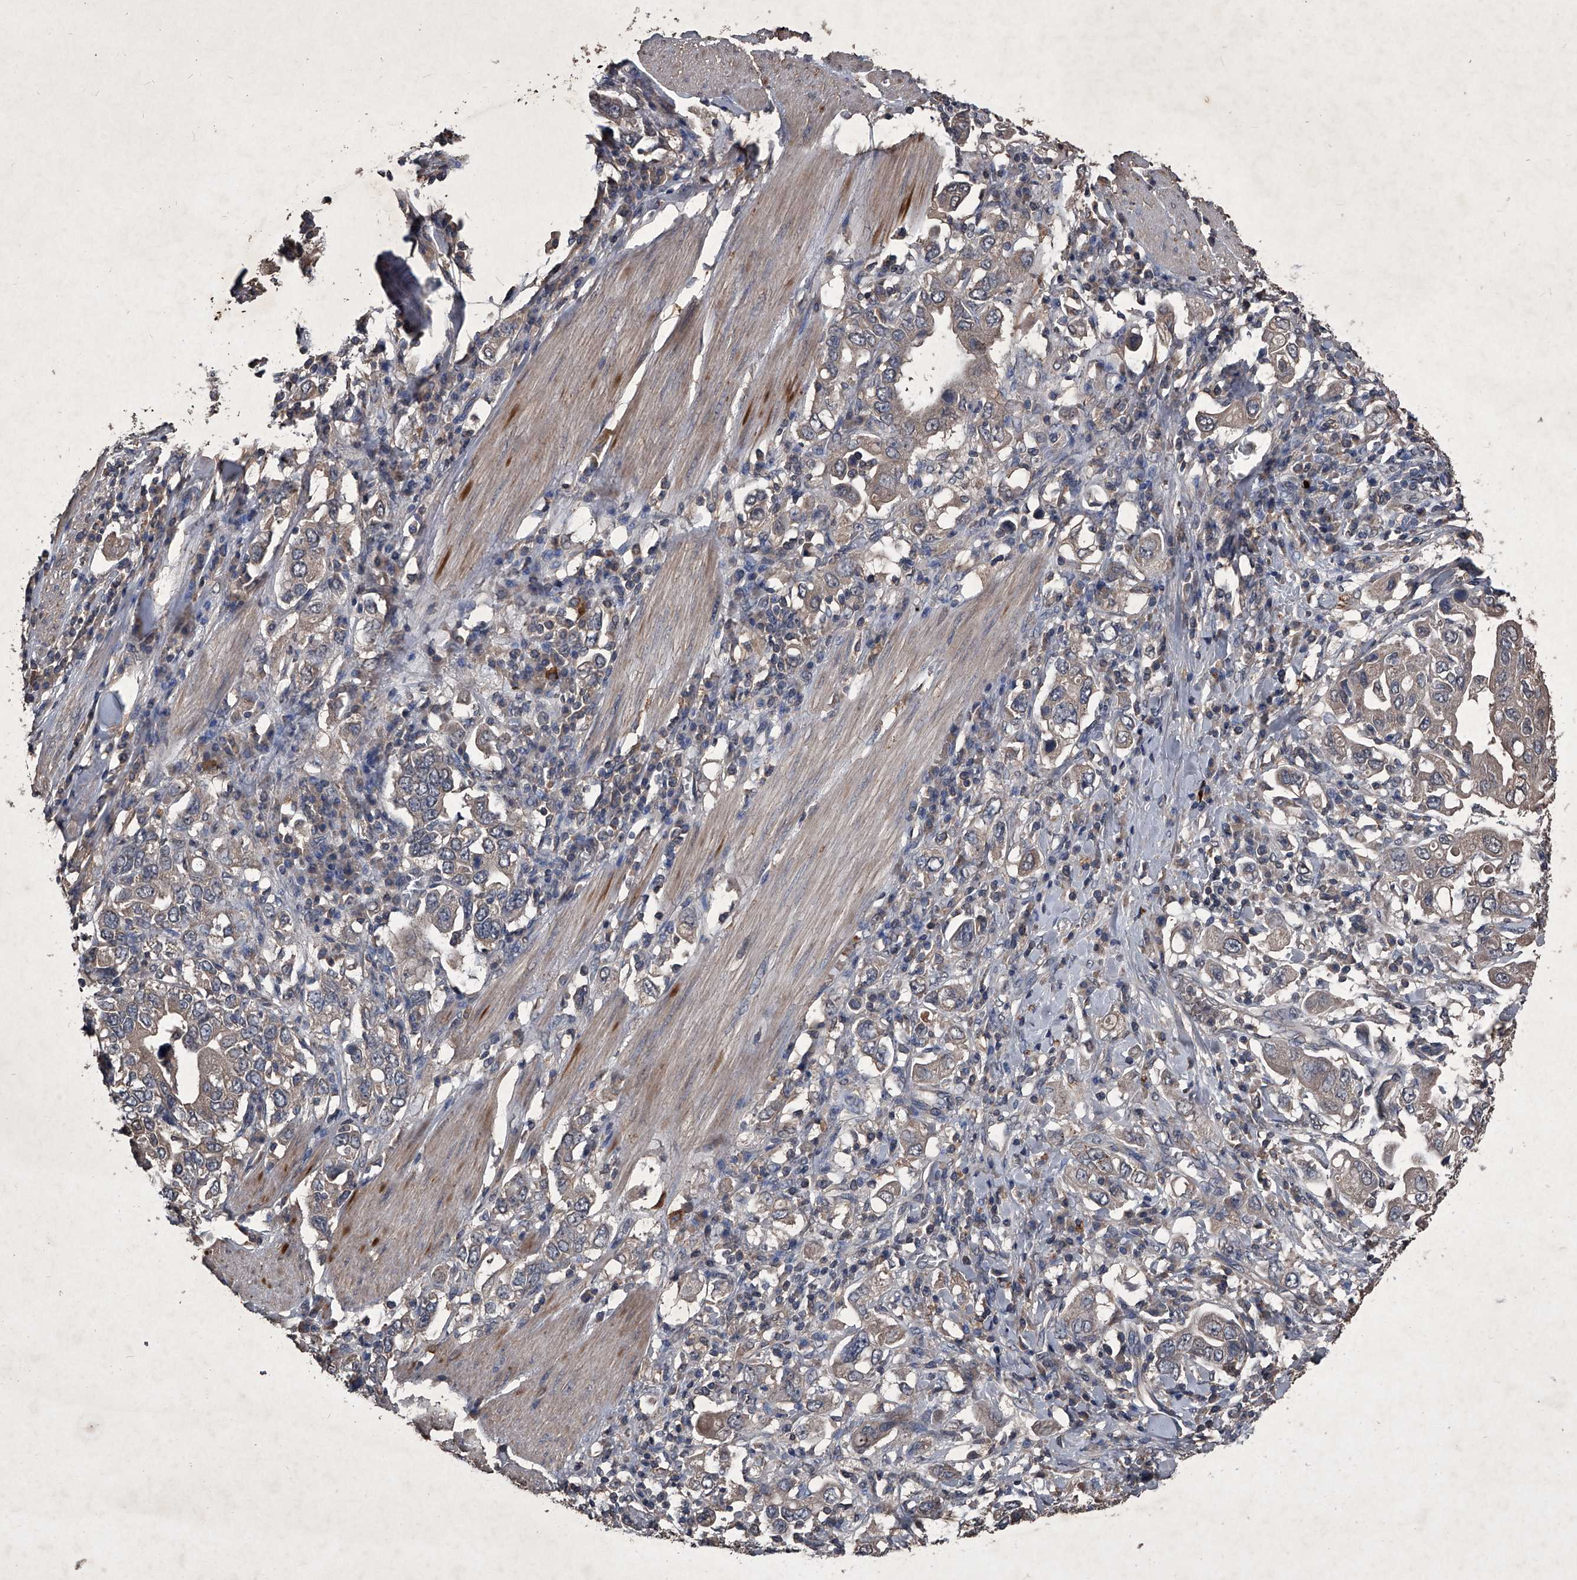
{"staining": {"intensity": "negative", "quantity": "none", "location": "none"}, "tissue": "stomach cancer", "cell_type": "Tumor cells", "image_type": "cancer", "snomed": [{"axis": "morphology", "description": "Adenocarcinoma, NOS"}, {"axis": "topography", "description": "Stomach, upper"}], "caption": "The photomicrograph reveals no staining of tumor cells in stomach cancer (adenocarcinoma). (DAB (3,3'-diaminobenzidine) immunohistochemistry with hematoxylin counter stain).", "gene": "MAPKAP1", "patient": {"sex": "male", "age": 62}}